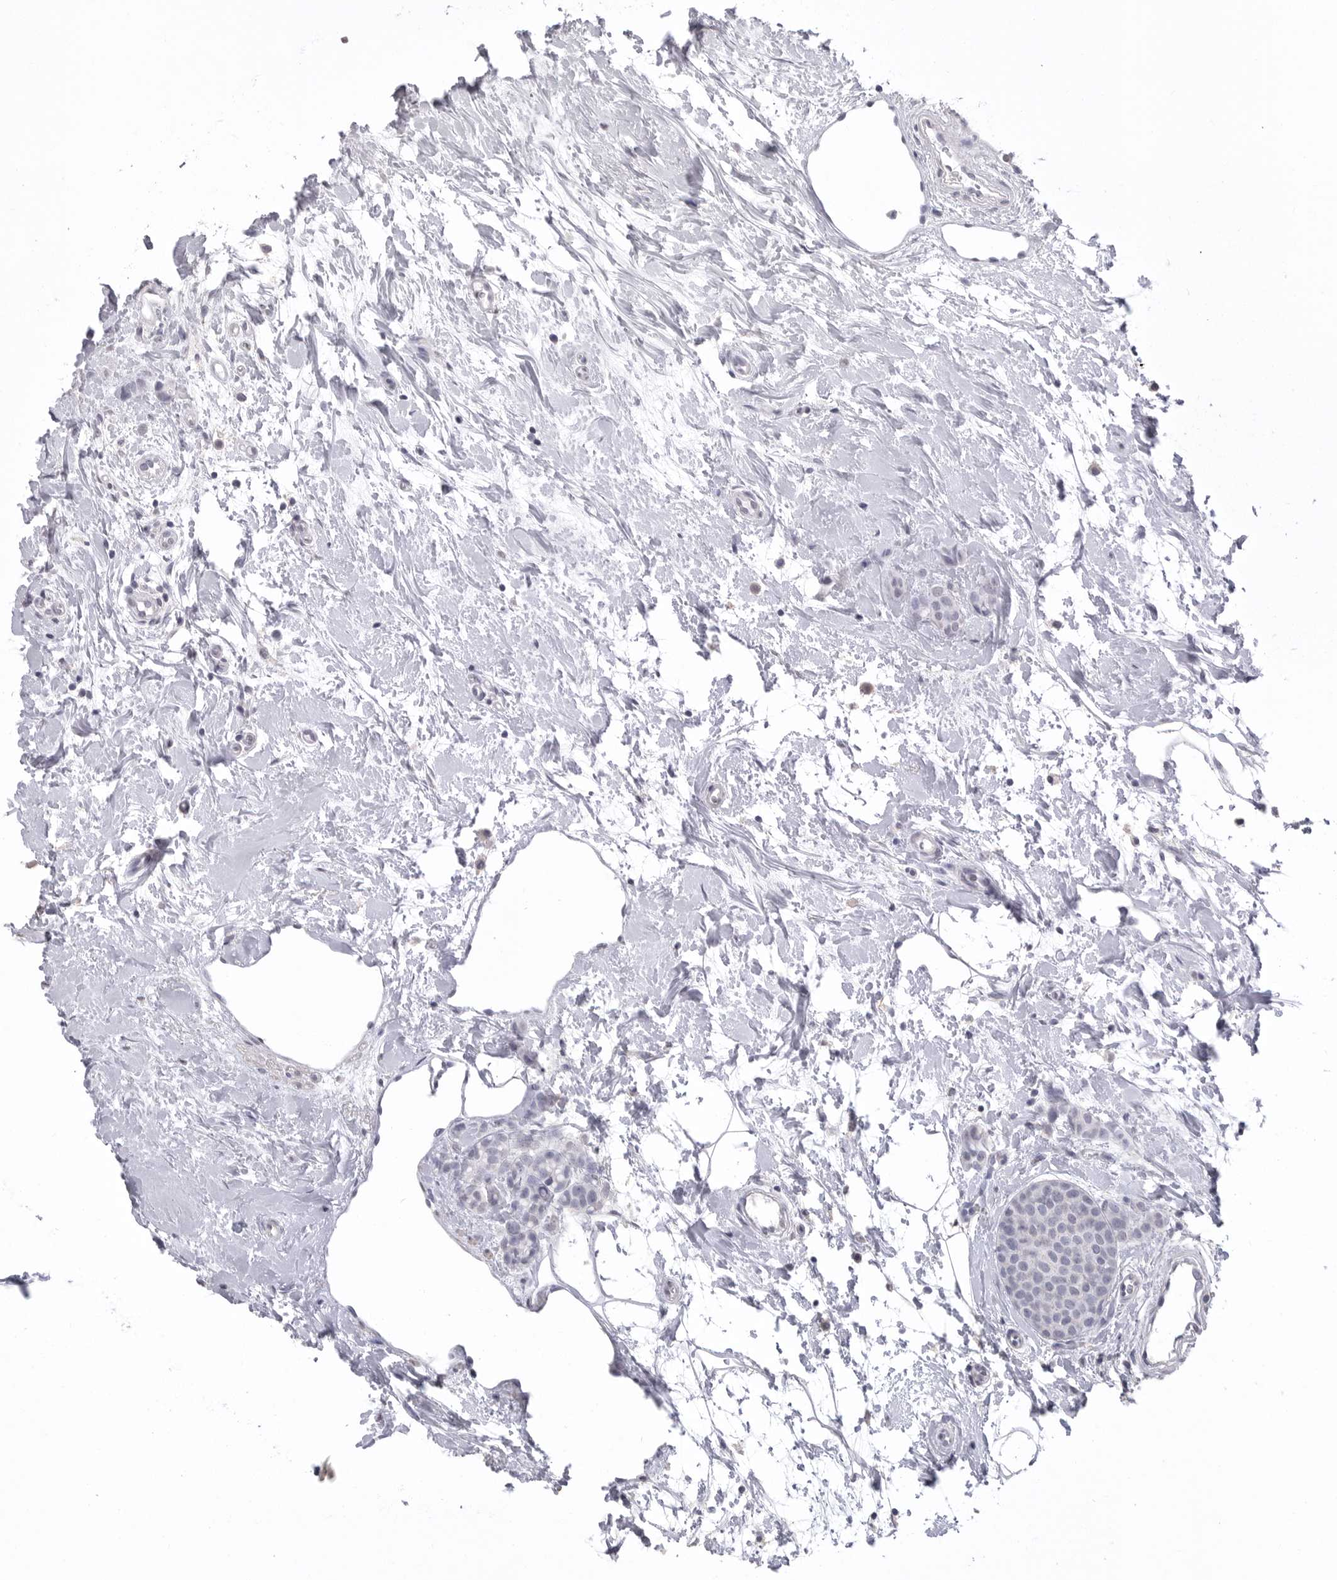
{"staining": {"intensity": "negative", "quantity": "none", "location": "none"}, "tissue": "breast cancer", "cell_type": "Tumor cells", "image_type": "cancer", "snomed": [{"axis": "morphology", "description": "Lobular carcinoma, in situ"}, {"axis": "morphology", "description": "Lobular carcinoma"}, {"axis": "topography", "description": "Breast"}], "caption": "Tumor cells are negative for brown protein staining in breast cancer.", "gene": "ICAM5", "patient": {"sex": "female", "age": 41}}